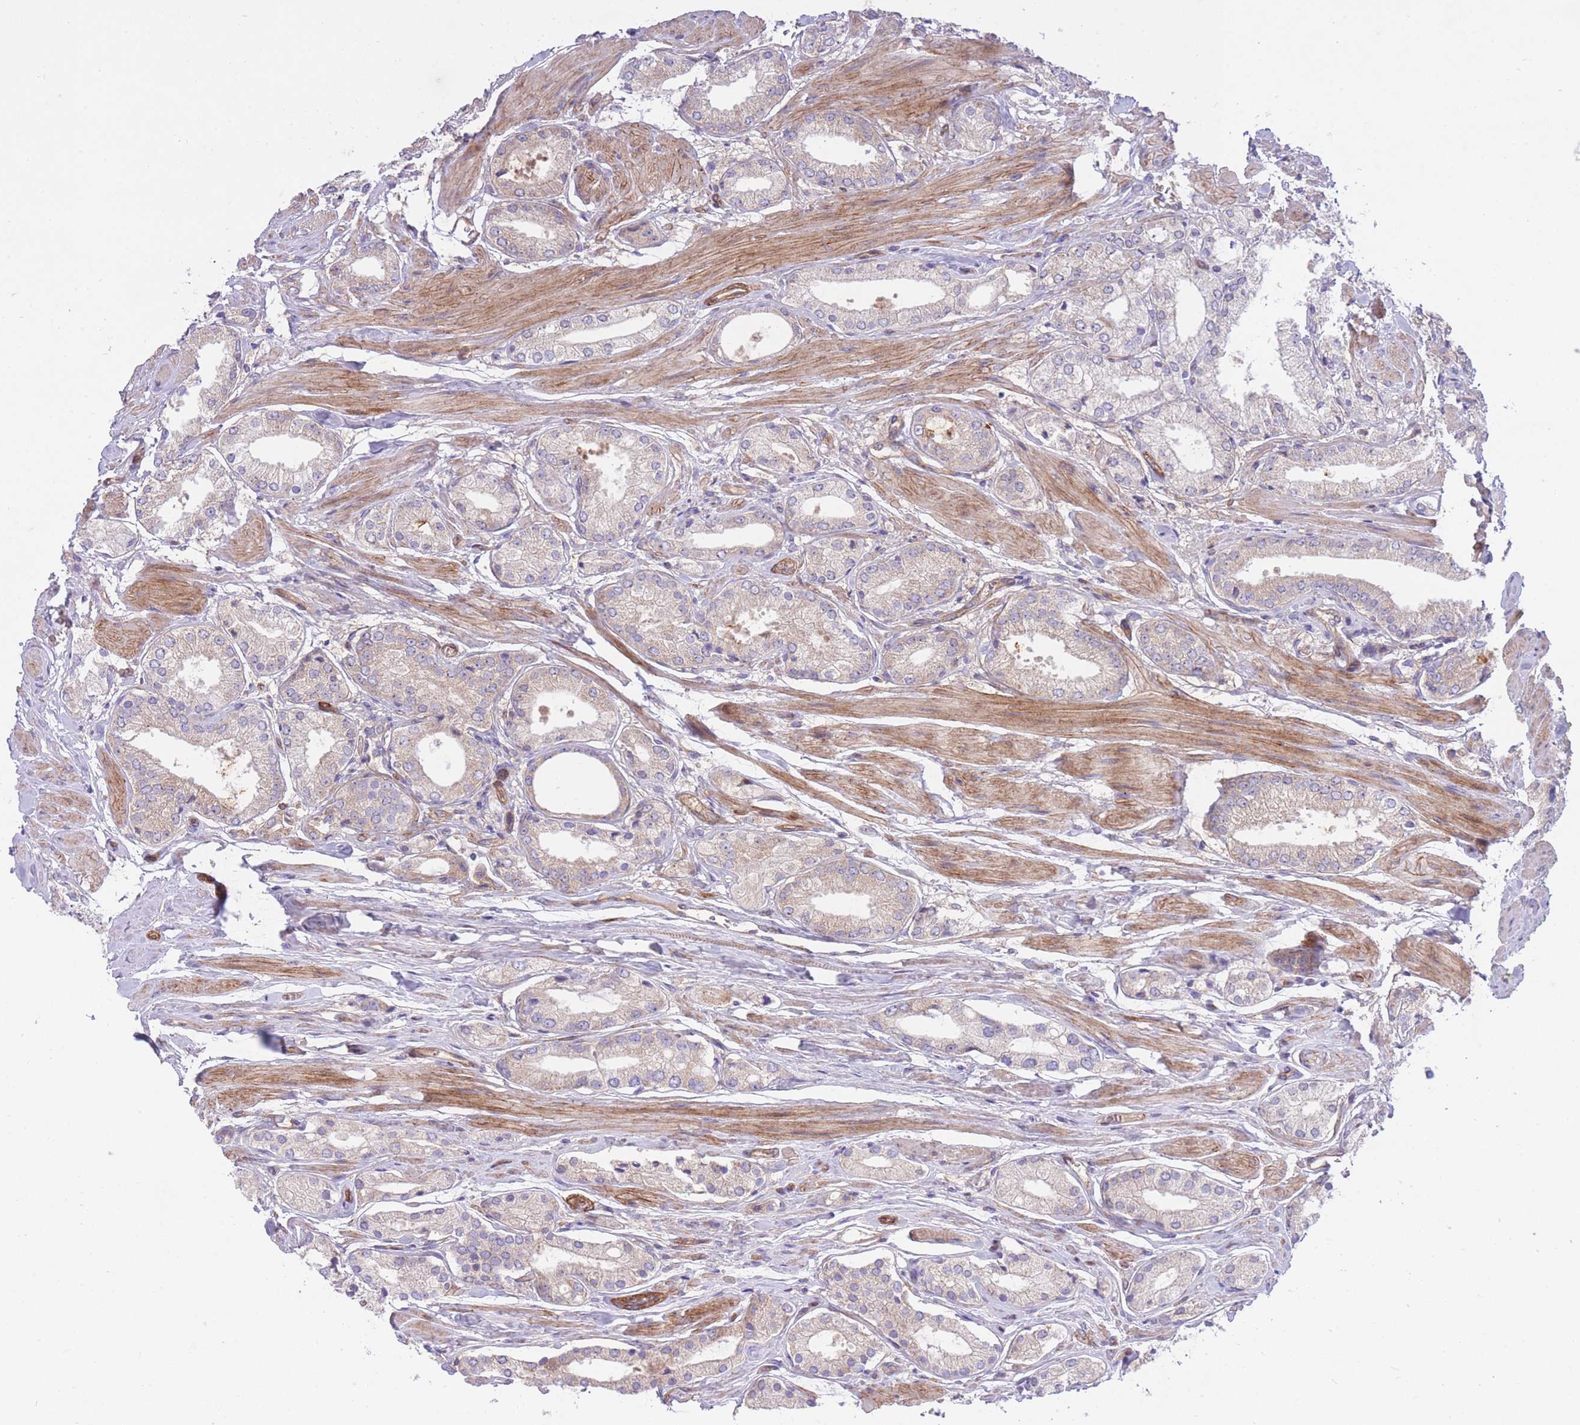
{"staining": {"intensity": "weak", "quantity": "<25%", "location": "cytoplasmic/membranous"}, "tissue": "prostate cancer", "cell_type": "Tumor cells", "image_type": "cancer", "snomed": [{"axis": "morphology", "description": "Adenocarcinoma, High grade"}, {"axis": "topography", "description": "Prostate and seminal vesicle, NOS"}], "caption": "Immunohistochemical staining of prostate cancer exhibits no significant positivity in tumor cells.", "gene": "CHAC1", "patient": {"sex": "male", "age": 64}}